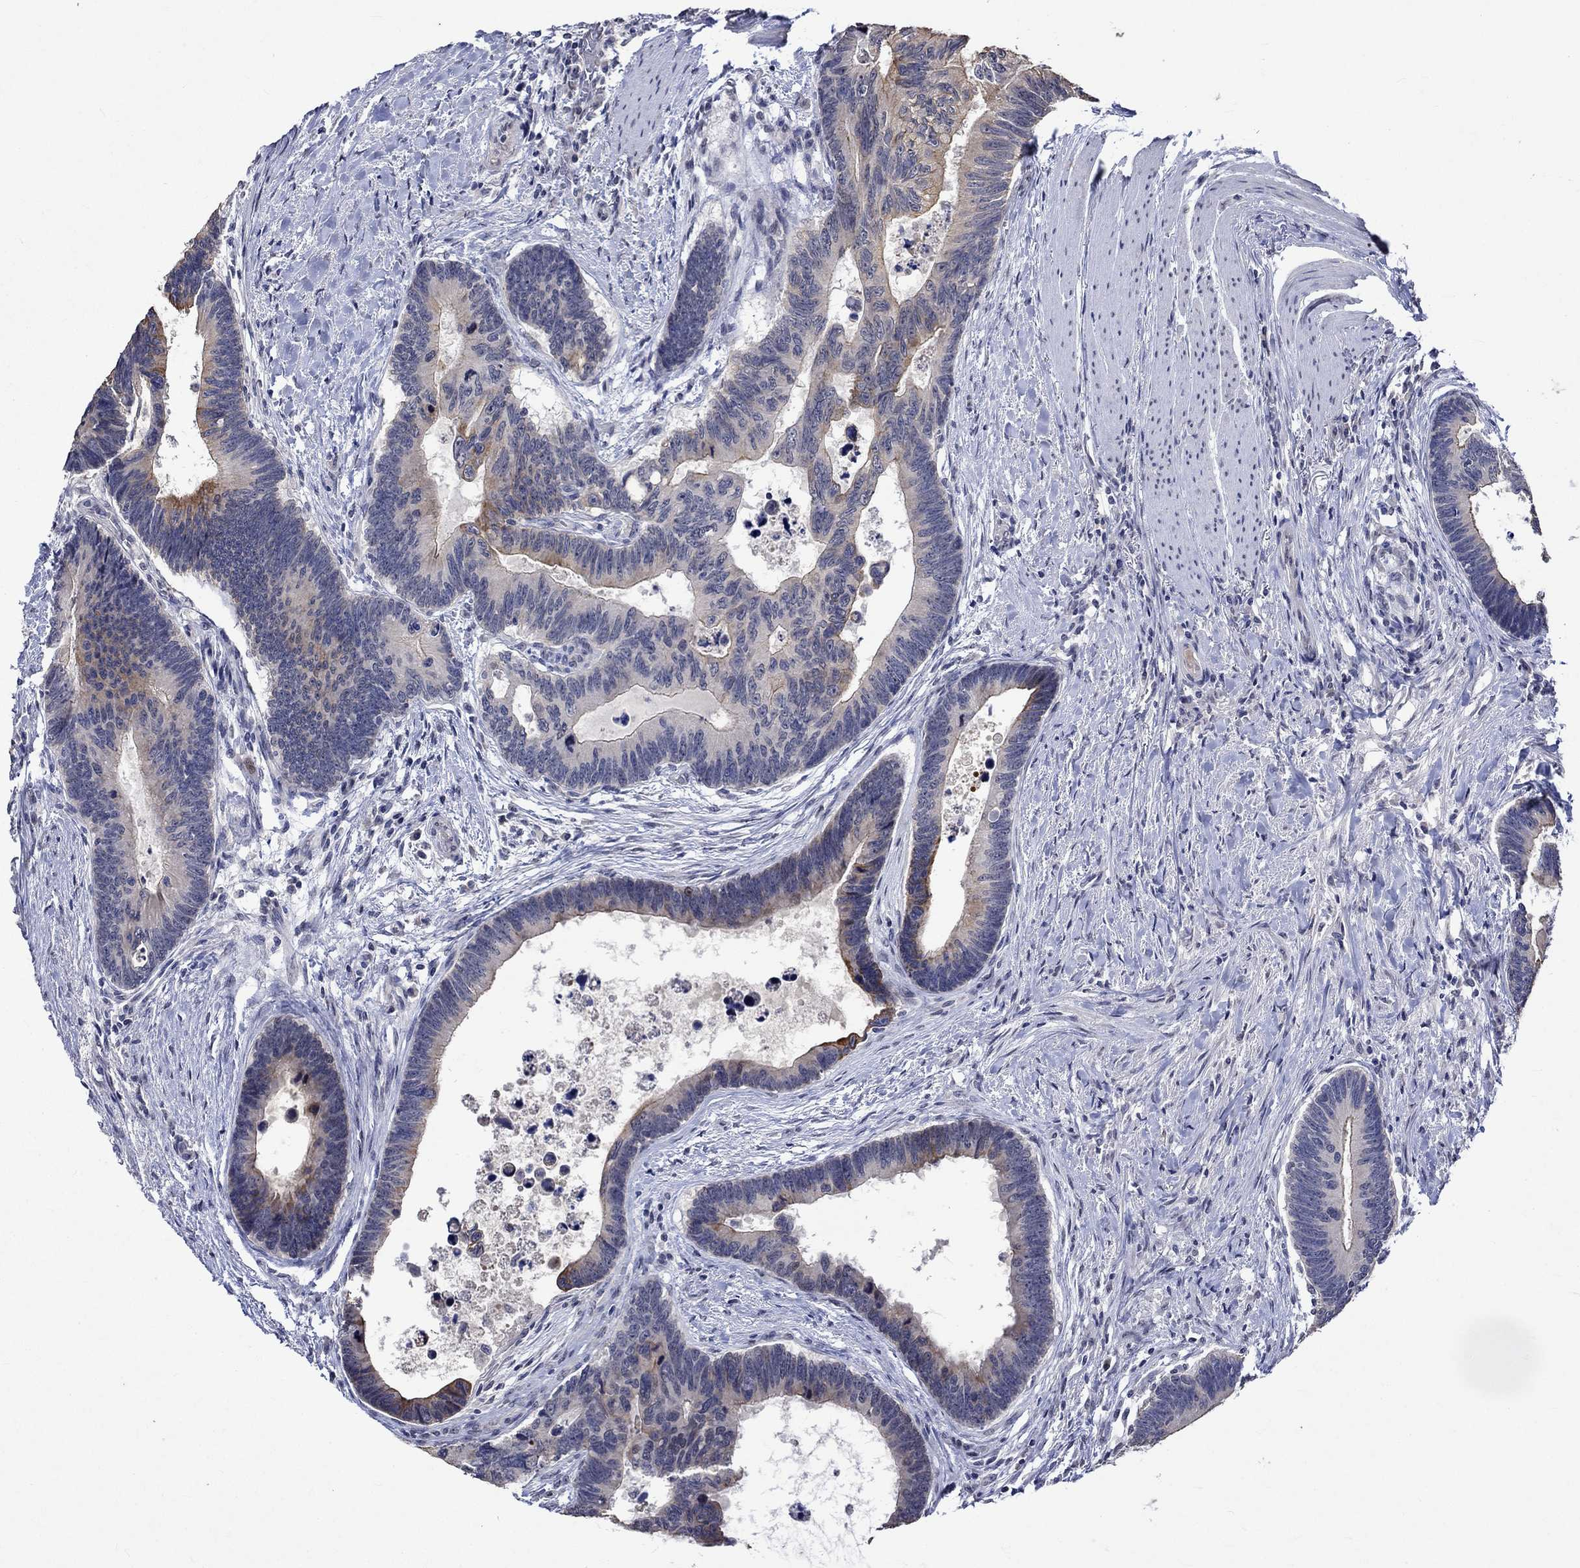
{"staining": {"intensity": "strong", "quantity": "<25%", "location": "cytoplasmic/membranous"}, "tissue": "colorectal cancer", "cell_type": "Tumor cells", "image_type": "cancer", "snomed": [{"axis": "morphology", "description": "Adenocarcinoma, NOS"}, {"axis": "topography", "description": "Colon"}], "caption": "IHC of colorectal adenocarcinoma exhibits medium levels of strong cytoplasmic/membranous expression in approximately <25% of tumor cells.", "gene": "DDX3Y", "patient": {"sex": "female", "age": 77}}